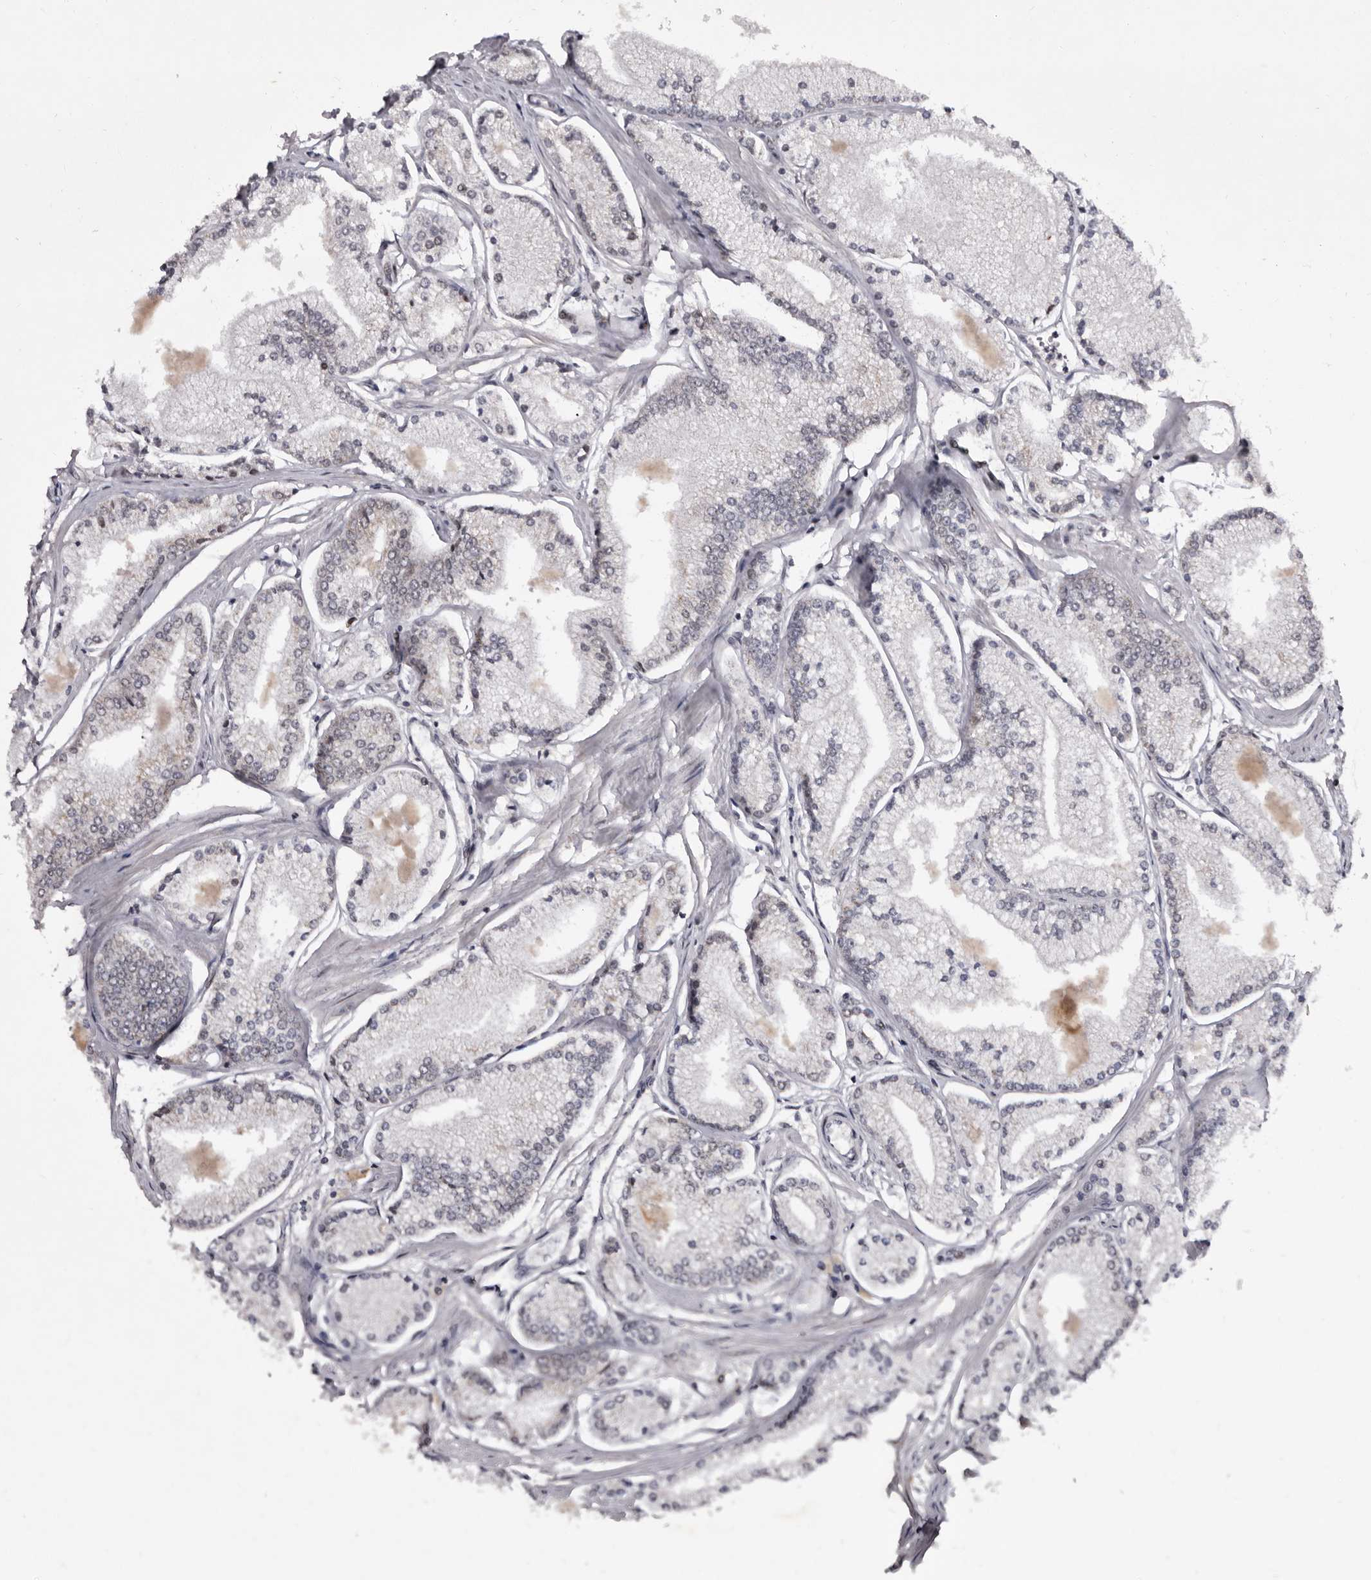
{"staining": {"intensity": "negative", "quantity": "none", "location": "none"}, "tissue": "prostate cancer", "cell_type": "Tumor cells", "image_type": "cancer", "snomed": [{"axis": "morphology", "description": "Adenocarcinoma, Low grade"}, {"axis": "topography", "description": "Prostate"}], "caption": "Immunohistochemistry histopathology image of prostate cancer stained for a protein (brown), which reveals no staining in tumor cells. Nuclei are stained in blue.", "gene": "TNKS", "patient": {"sex": "male", "age": 52}}